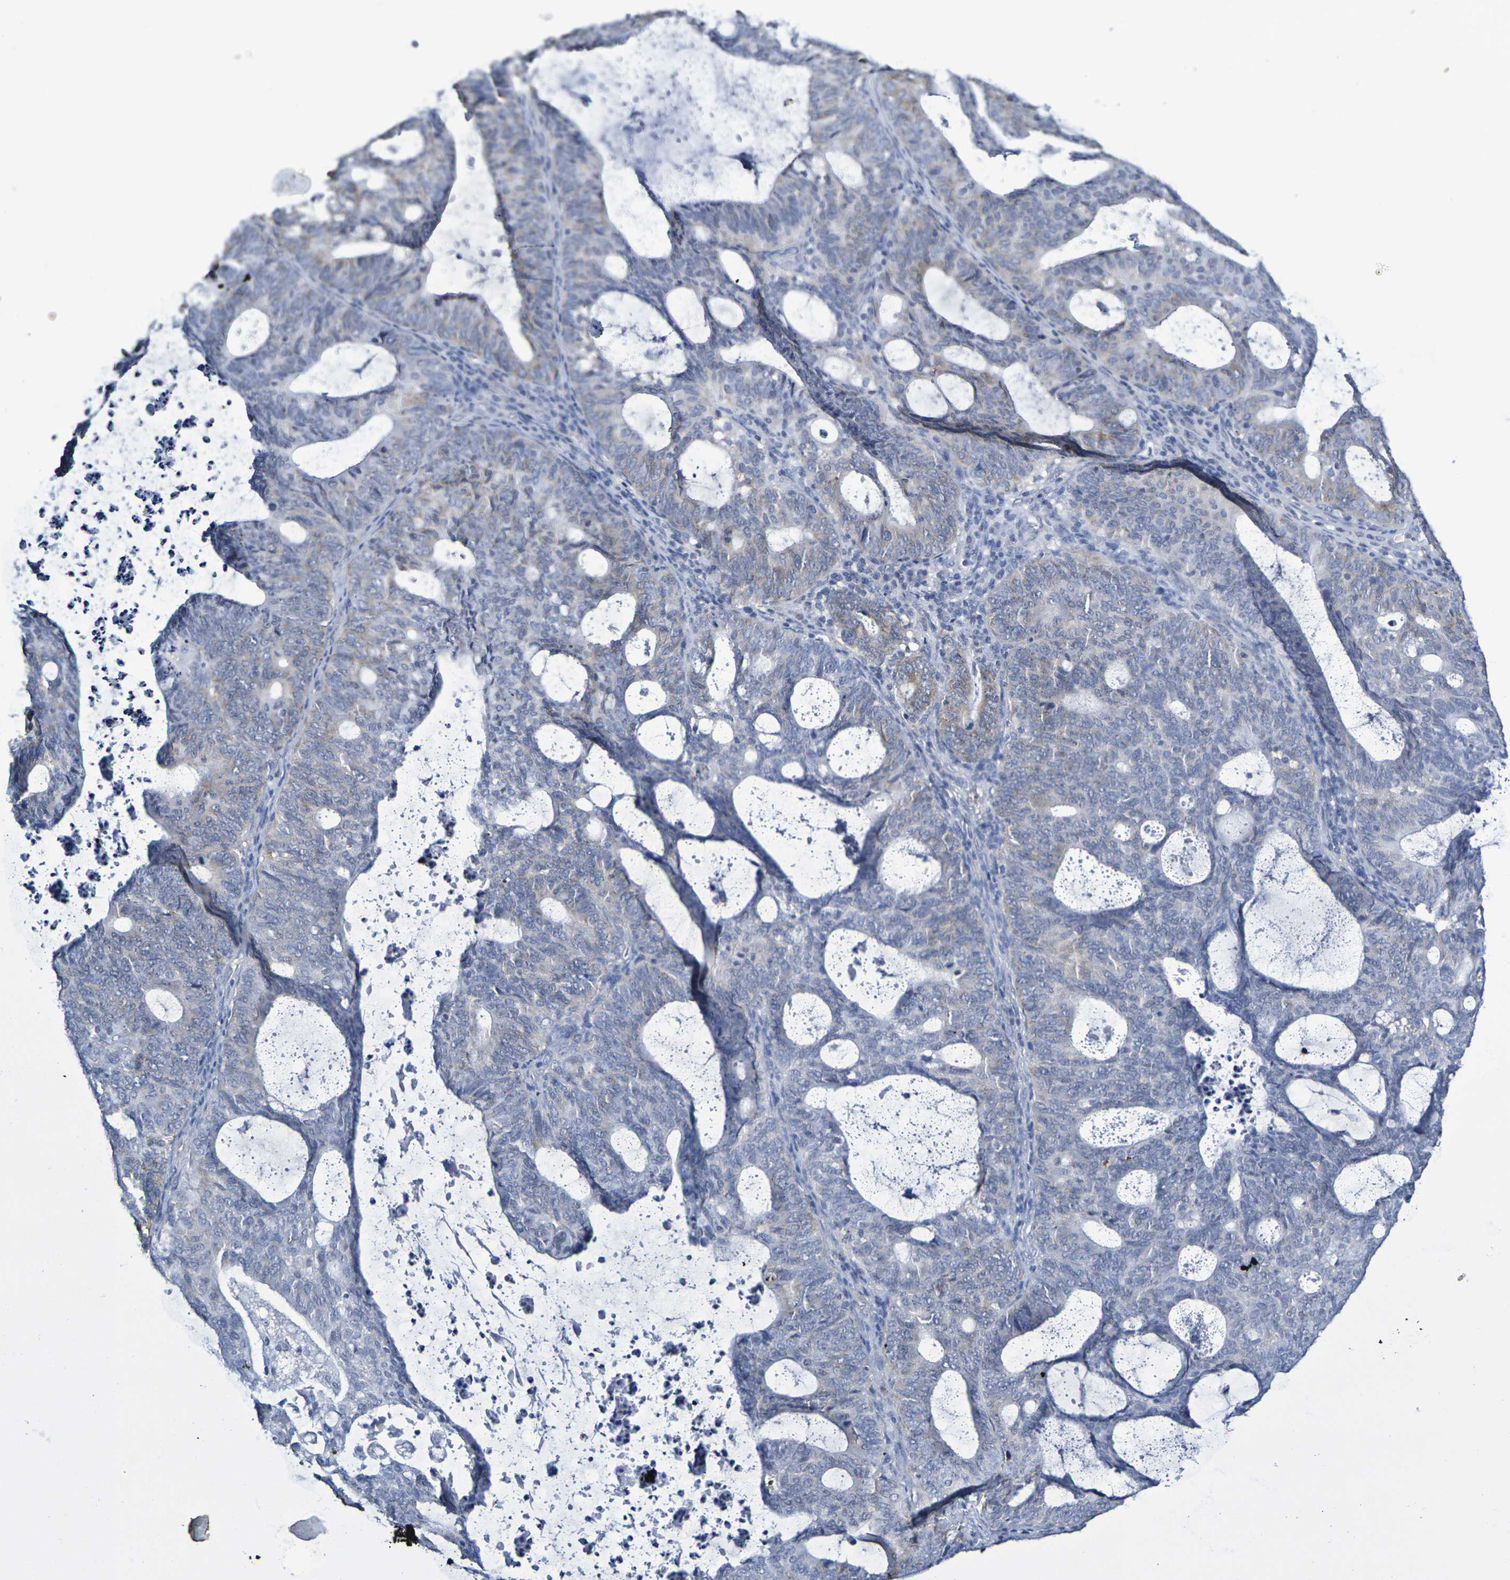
{"staining": {"intensity": "weak", "quantity": "25%-75%", "location": "cytoplasmic/membranous"}, "tissue": "endometrial cancer", "cell_type": "Tumor cells", "image_type": "cancer", "snomed": [{"axis": "morphology", "description": "Adenocarcinoma, NOS"}, {"axis": "topography", "description": "Uterus"}], "caption": "Immunohistochemical staining of endometrial cancer exhibits weak cytoplasmic/membranous protein positivity in approximately 25%-75% of tumor cells.", "gene": "CHRNB1", "patient": {"sex": "female", "age": 83}}